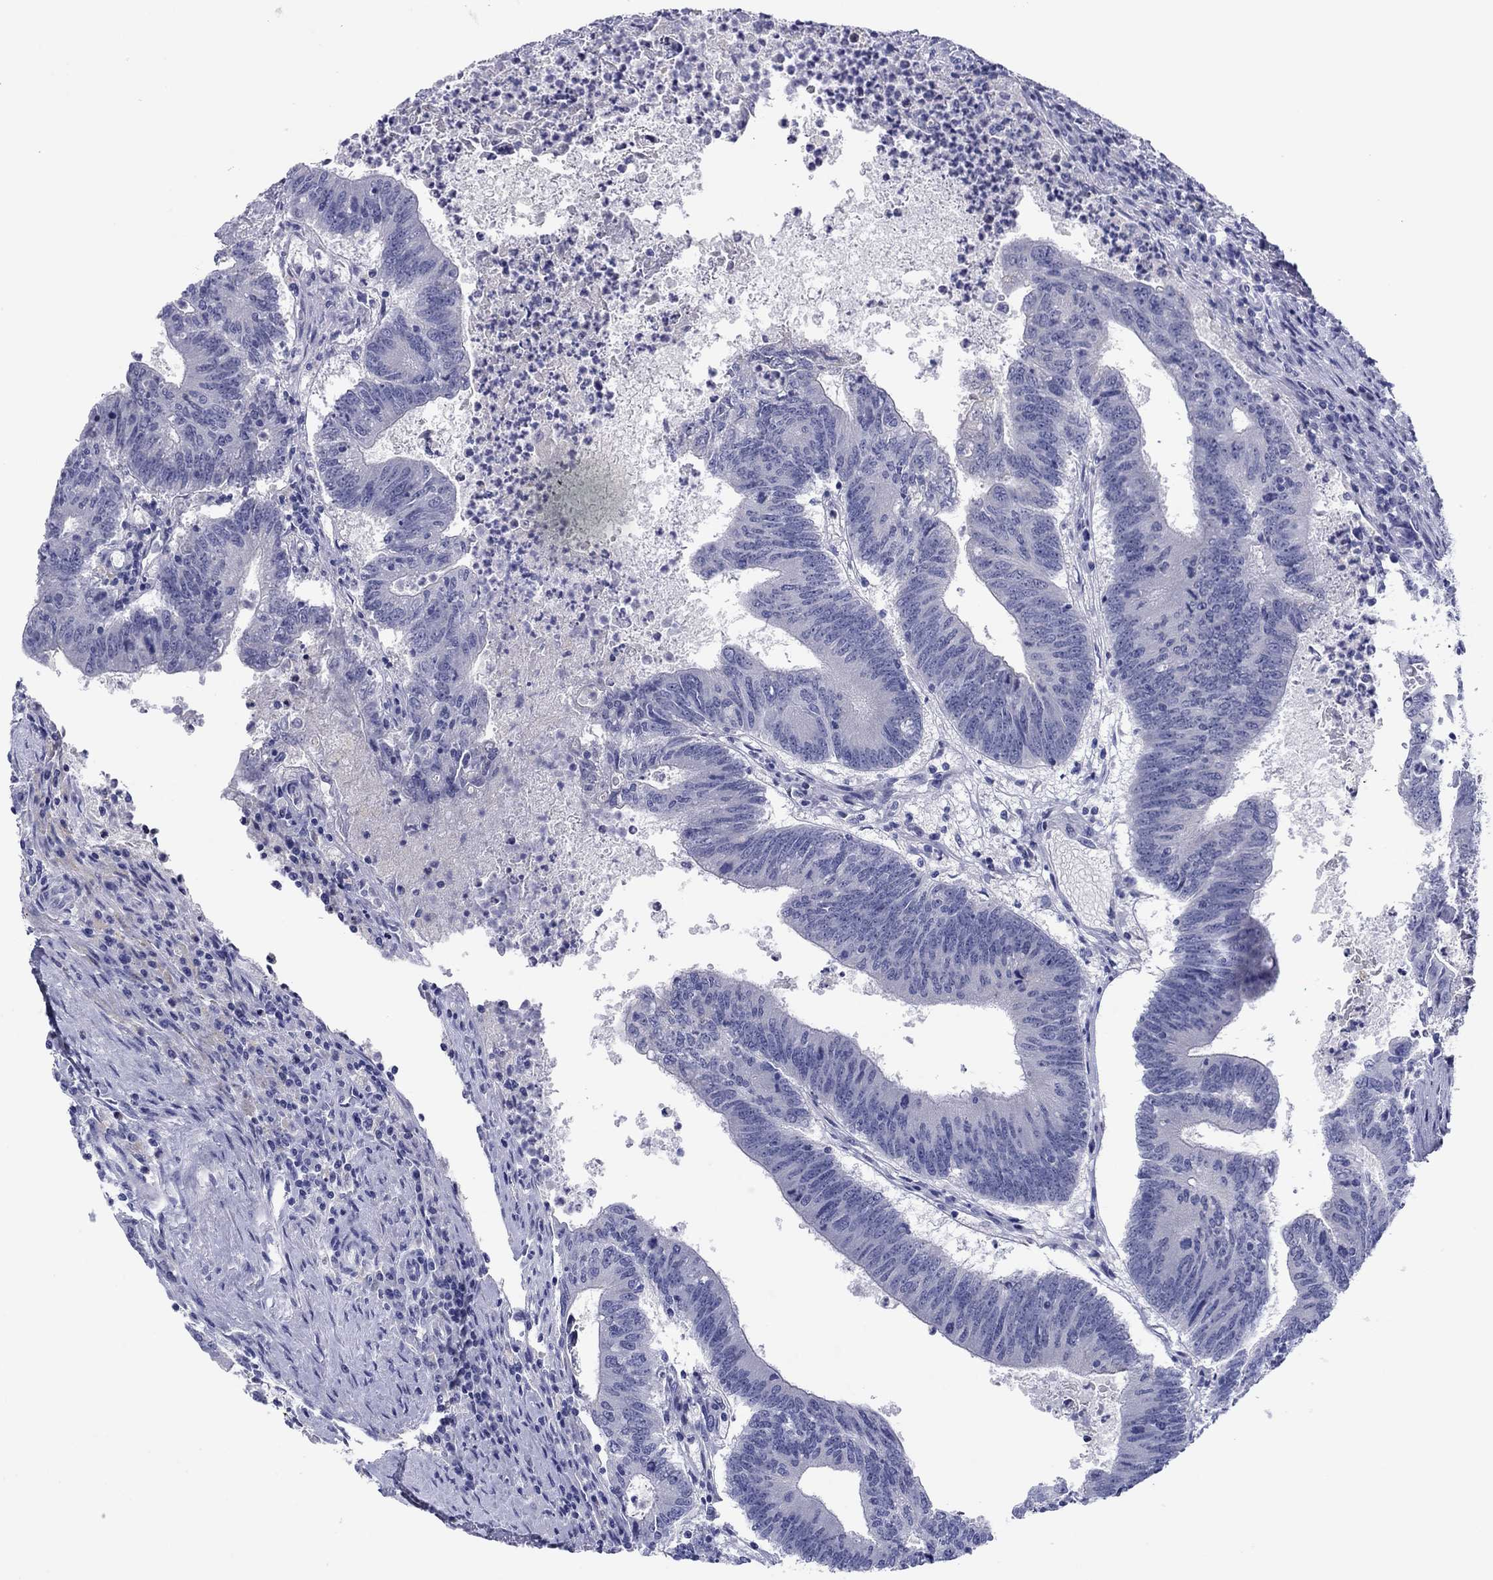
{"staining": {"intensity": "negative", "quantity": "none", "location": "none"}, "tissue": "colorectal cancer", "cell_type": "Tumor cells", "image_type": "cancer", "snomed": [{"axis": "morphology", "description": "Adenocarcinoma, NOS"}, {"axis": "topography", "description": "Colon"}], "caption": "A high-resolution histopathology image shows immunohistochemistry (IHC) staining of colorectal cancer (adenocarcinoma), which displays no significant expression in tumor cells. Nuclei are stained in blue.", "gene": "TCFL5", "patient": {"sex": "female", "age": 70}}